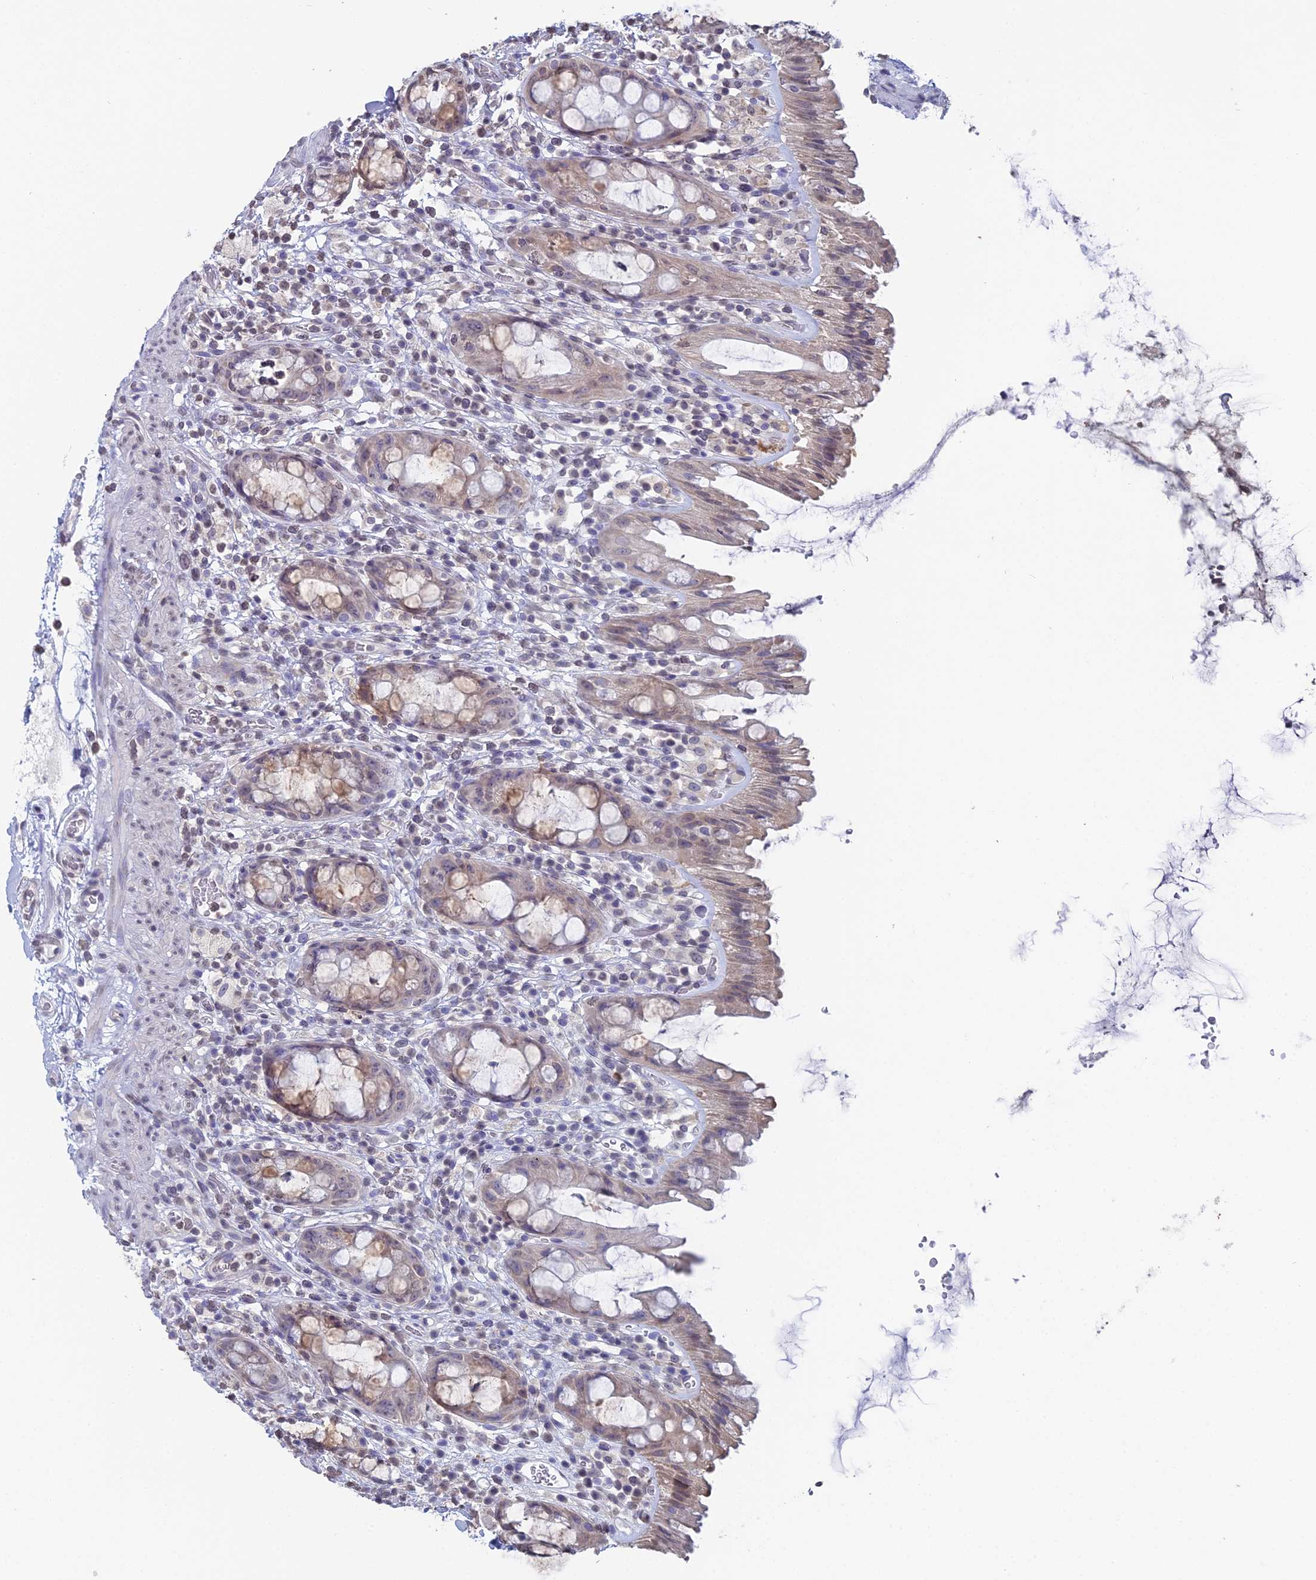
{"staining": {"intensity": "weak", "quantity": "25%-75%", "location": "cytoplasmic/membranous"}, "tissue": "rectum", "cell_type": "Glandular cells", "image_type": "normal", "snomed": [{"axis": "morphology", "description": "Normal tissue, NOS"}, {"axis": "topography", "description": "Rectum"}], "caption": "Glandular cells reveal weak cytoplasmic/membranous staining in approximately 25%-75% of cells in benign rectum. The staining is performed using DAB brown chromogen to label protein expression. The nuclei are counter-stained blue using hematoxylin.", "gene": "PRR22", "patient": {"sex": "female", "age": 57}}